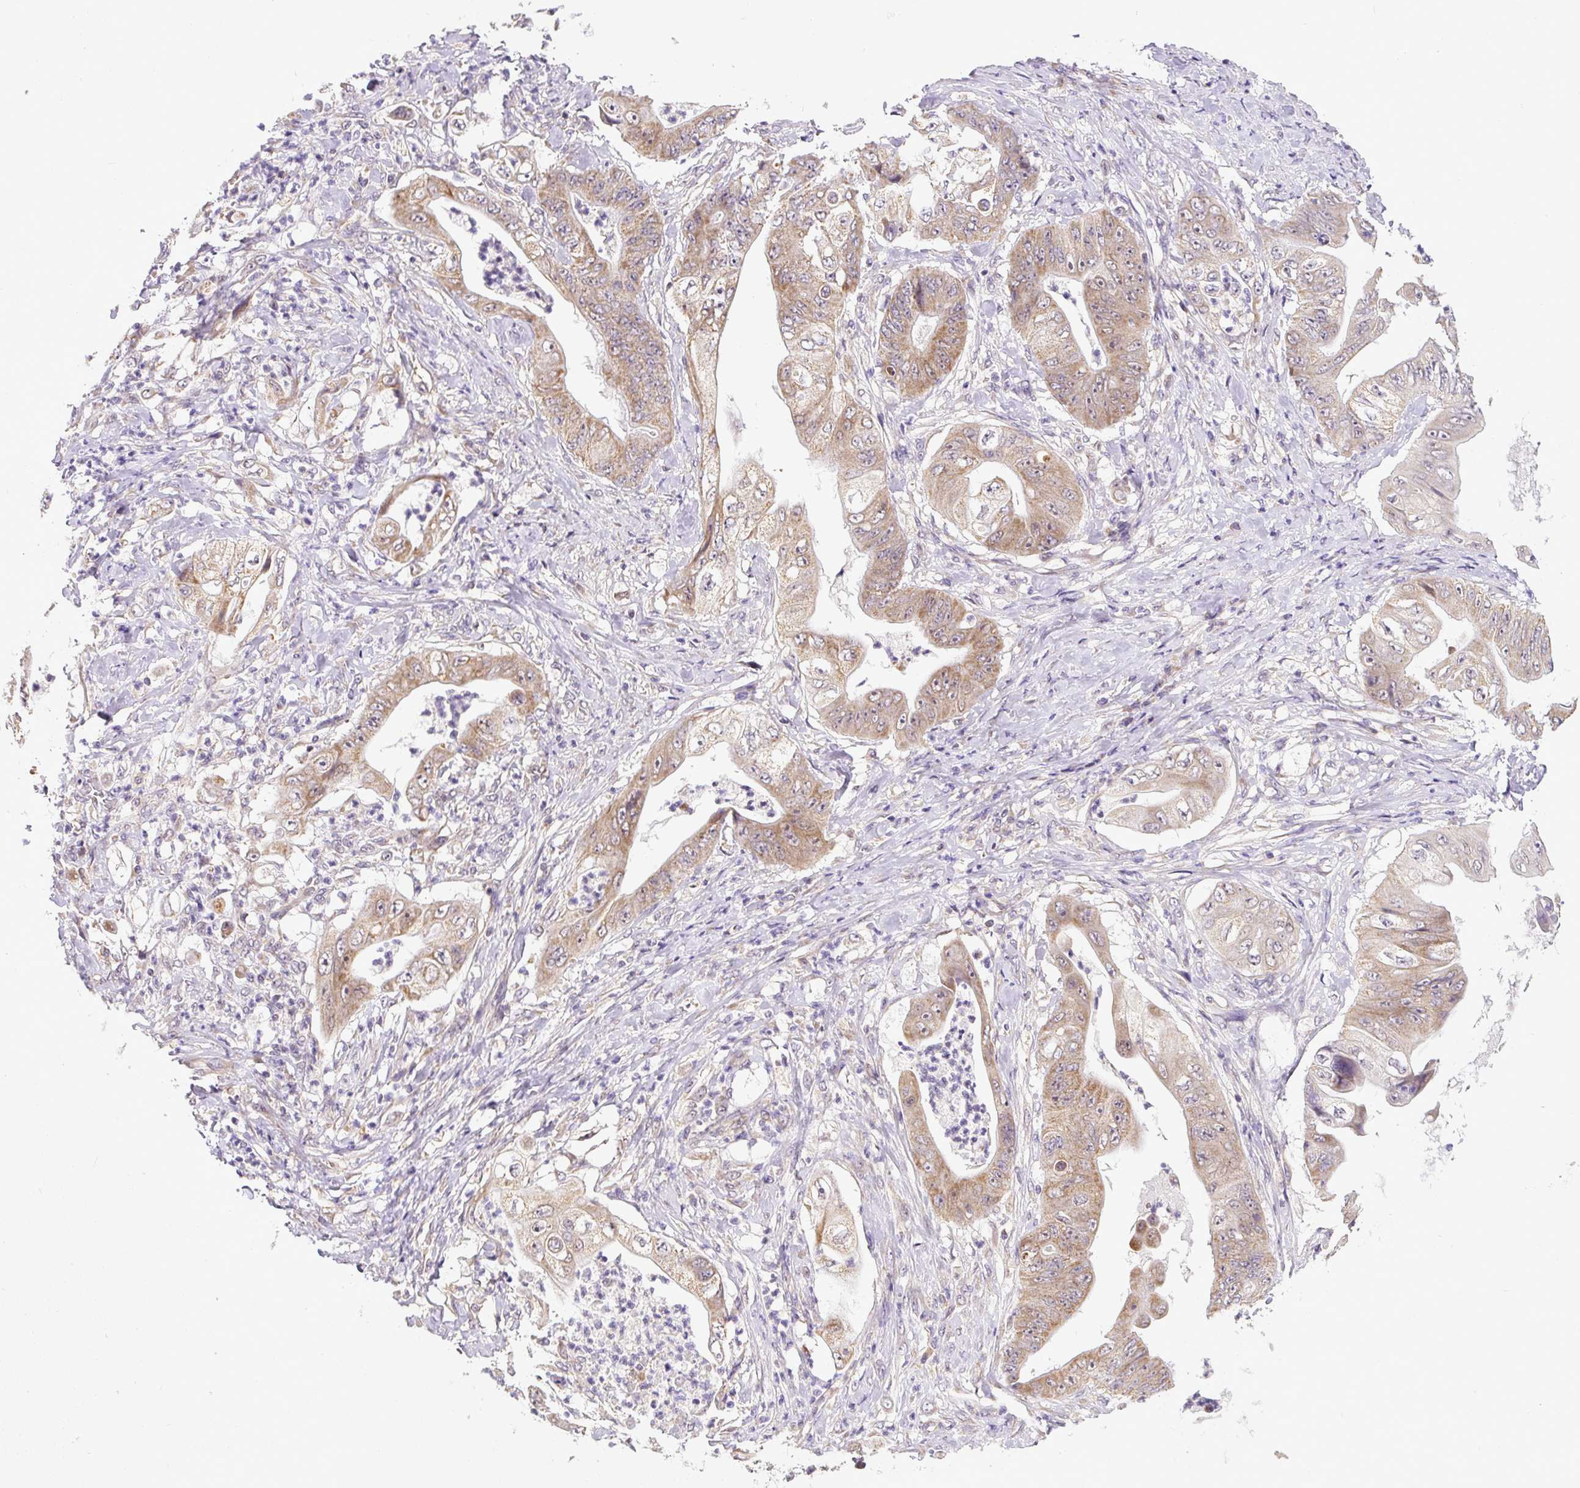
{"staining": {"intensity": "moderate", "quantity": ">75%", "location": "cytoplasmic/membranous"}, "tissue": "stomach cancer", "cell_type": "Tumor cells", "image_type": "cancer", "snomed": [{"axis": "morphology", "description": "Adenocarcinoma, NOS"}, {"axis": "topography", "description": "Stomach"}], "caption": "Moderate cytoplasmic/membranous staining for a protein is appreciated in approximately >75% of tumor cells of stomach adenocarcinoma using immunohistochemistry.", "gene": "MFSD9", "patient": {"sex": "female", "age": 73}}